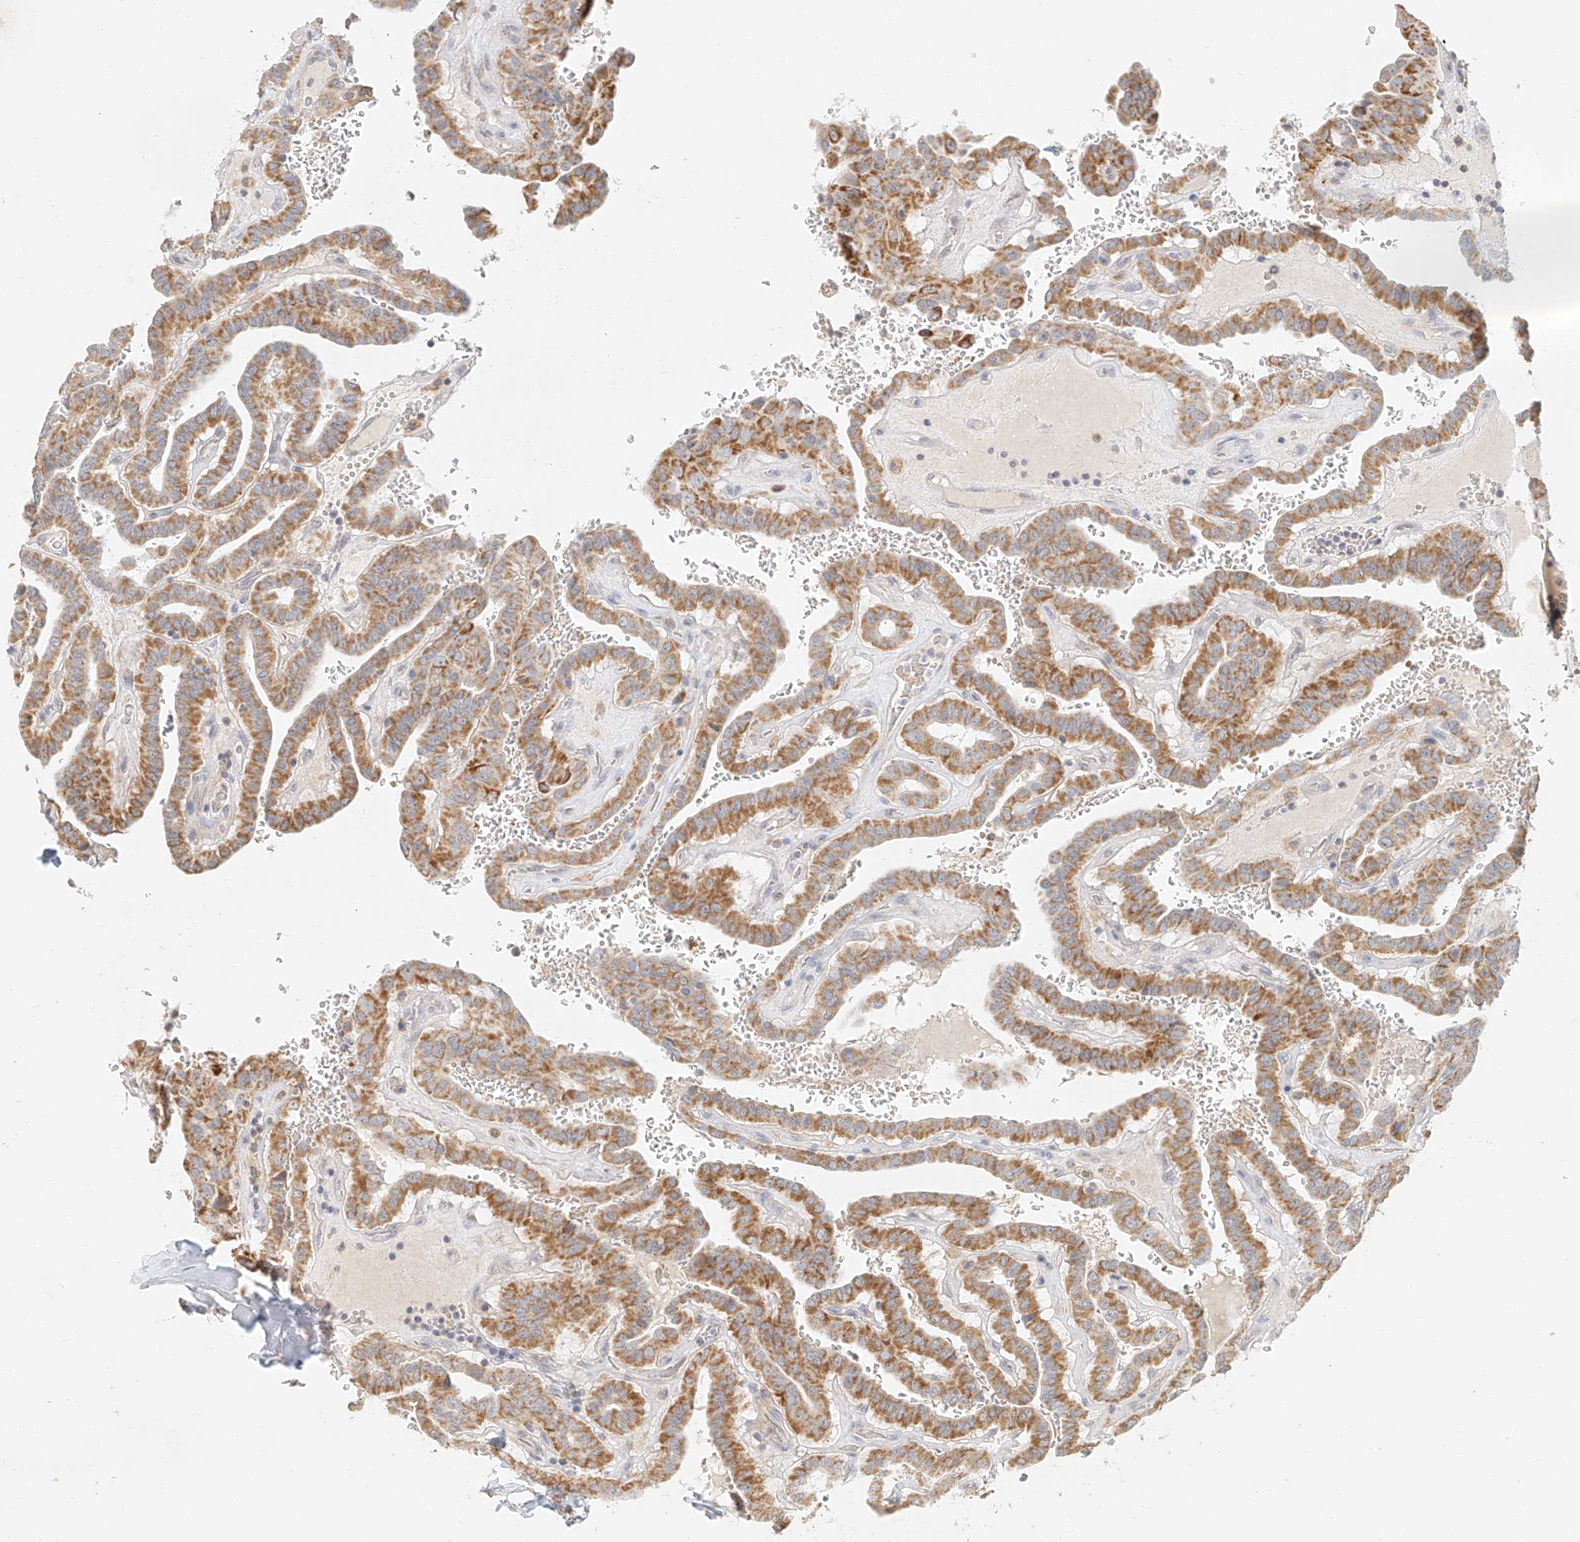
{"staining": {"intensity": "moderate", "quantity": ">75%", "location": "cytoplasmic/membranous"}, "tissue": "thyroid cancer", "cell_type": "Tumor cells", "image_type": "cancer", "snomed": [{"axis": "morphology", "description": "Papillary adenocarcinoma, NOS"}, {"axis": "topography", "description": "Thyroid gland"}], "caption": "The micrograph shows immunohistochemical staining of papillary adenocarcinoma (thyroid). There is moderate cytoplasmic/membranous expression is appreciated in approximately >75% of tumor cells.", "gene": "CXorf58", "patient": {"sex": "male", "age": 77}}